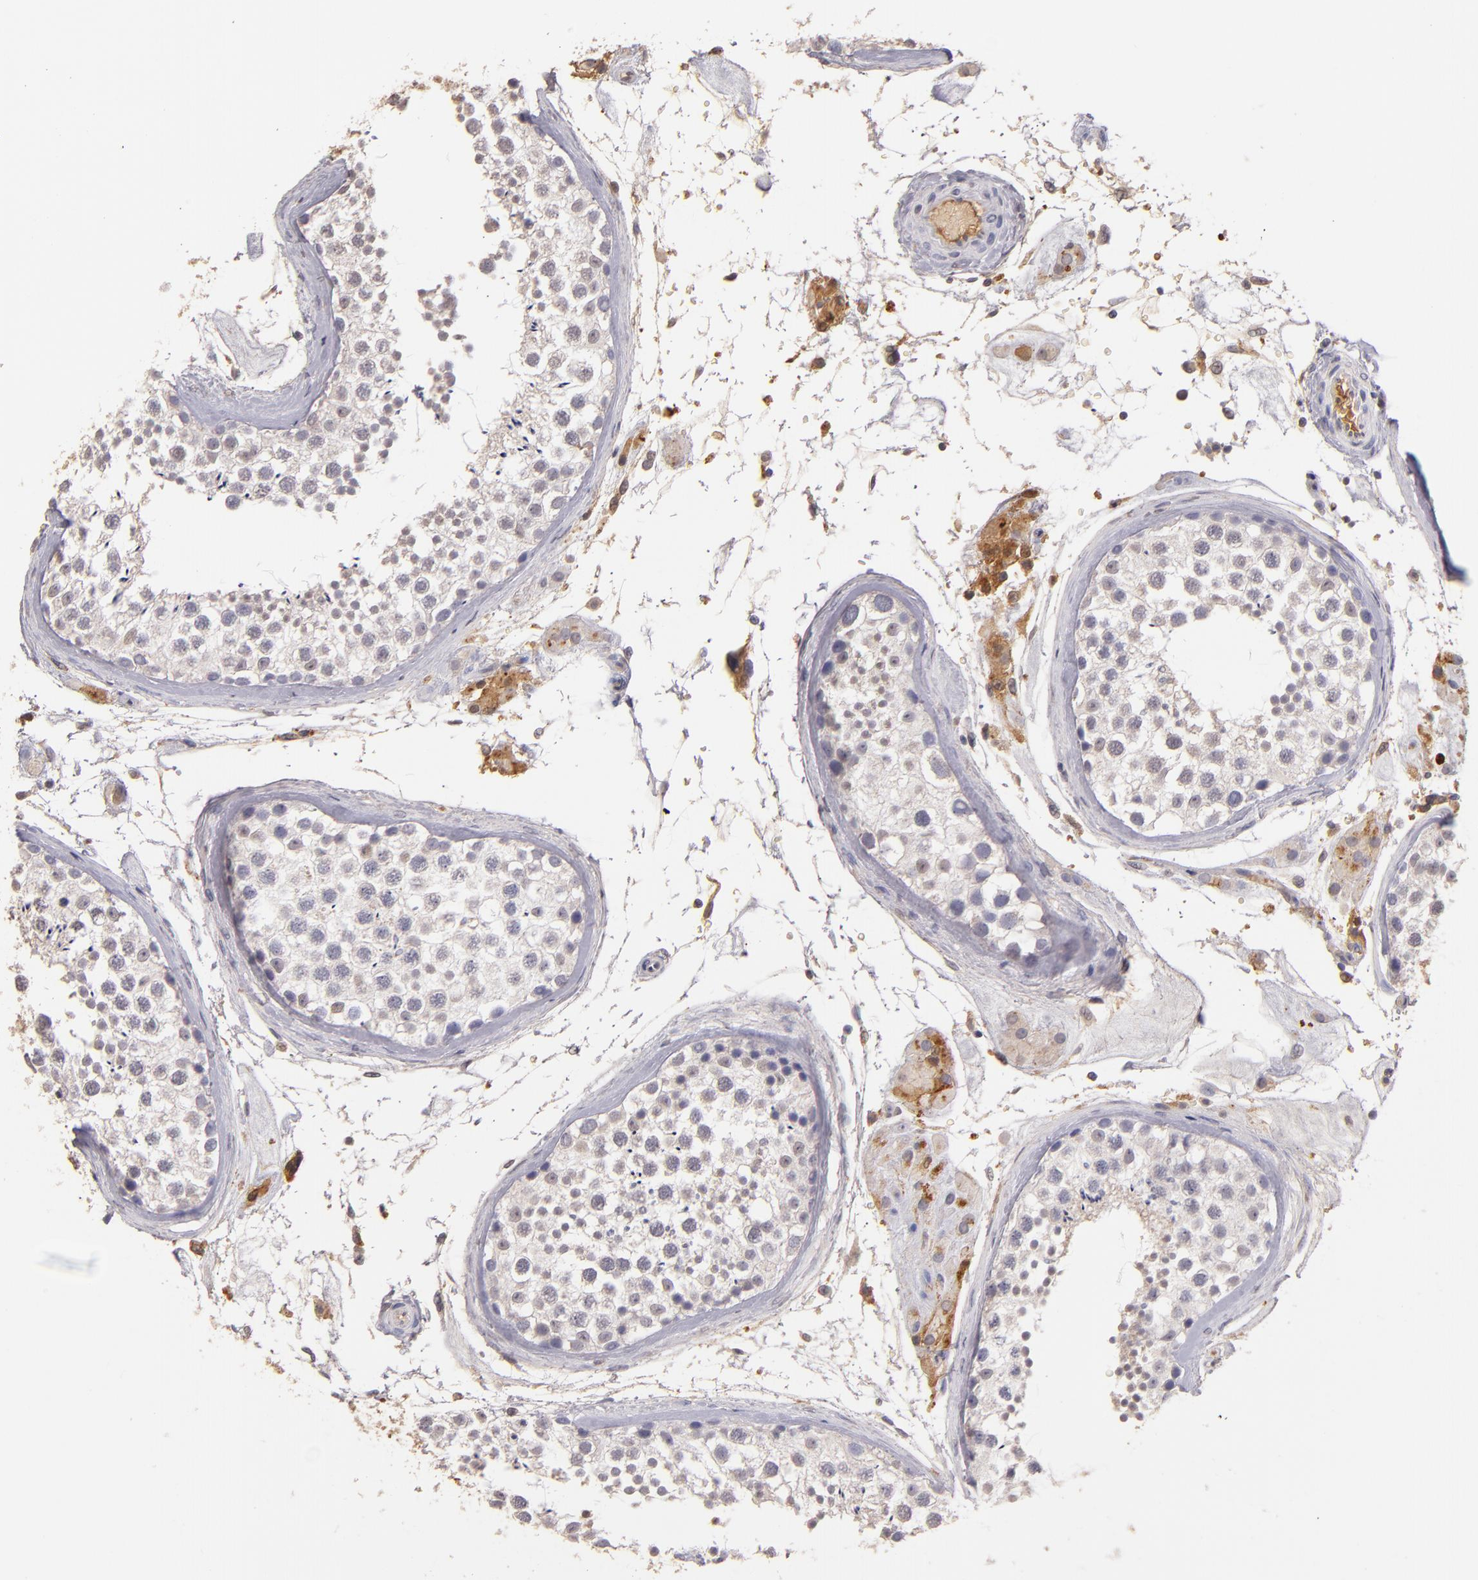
{"staining": {"intensity": "negative", "quantity": "none", "location": "none"}, "tissue": "testis", "cell_type": "Cells in seminiferous ducts", "image_type": "normal", "snomed": [{"axis": "morphology", "description": "Normal tissue, NOS"}, {"axis": "topography", "description": "Testis"}], "caption": "Immunohistochemical staining of unremarkable testis shows no significant staining in cells in seminiferous ducts.", "gene": "SERPINC1", "patient": {"sex": "male", "age": 46}}